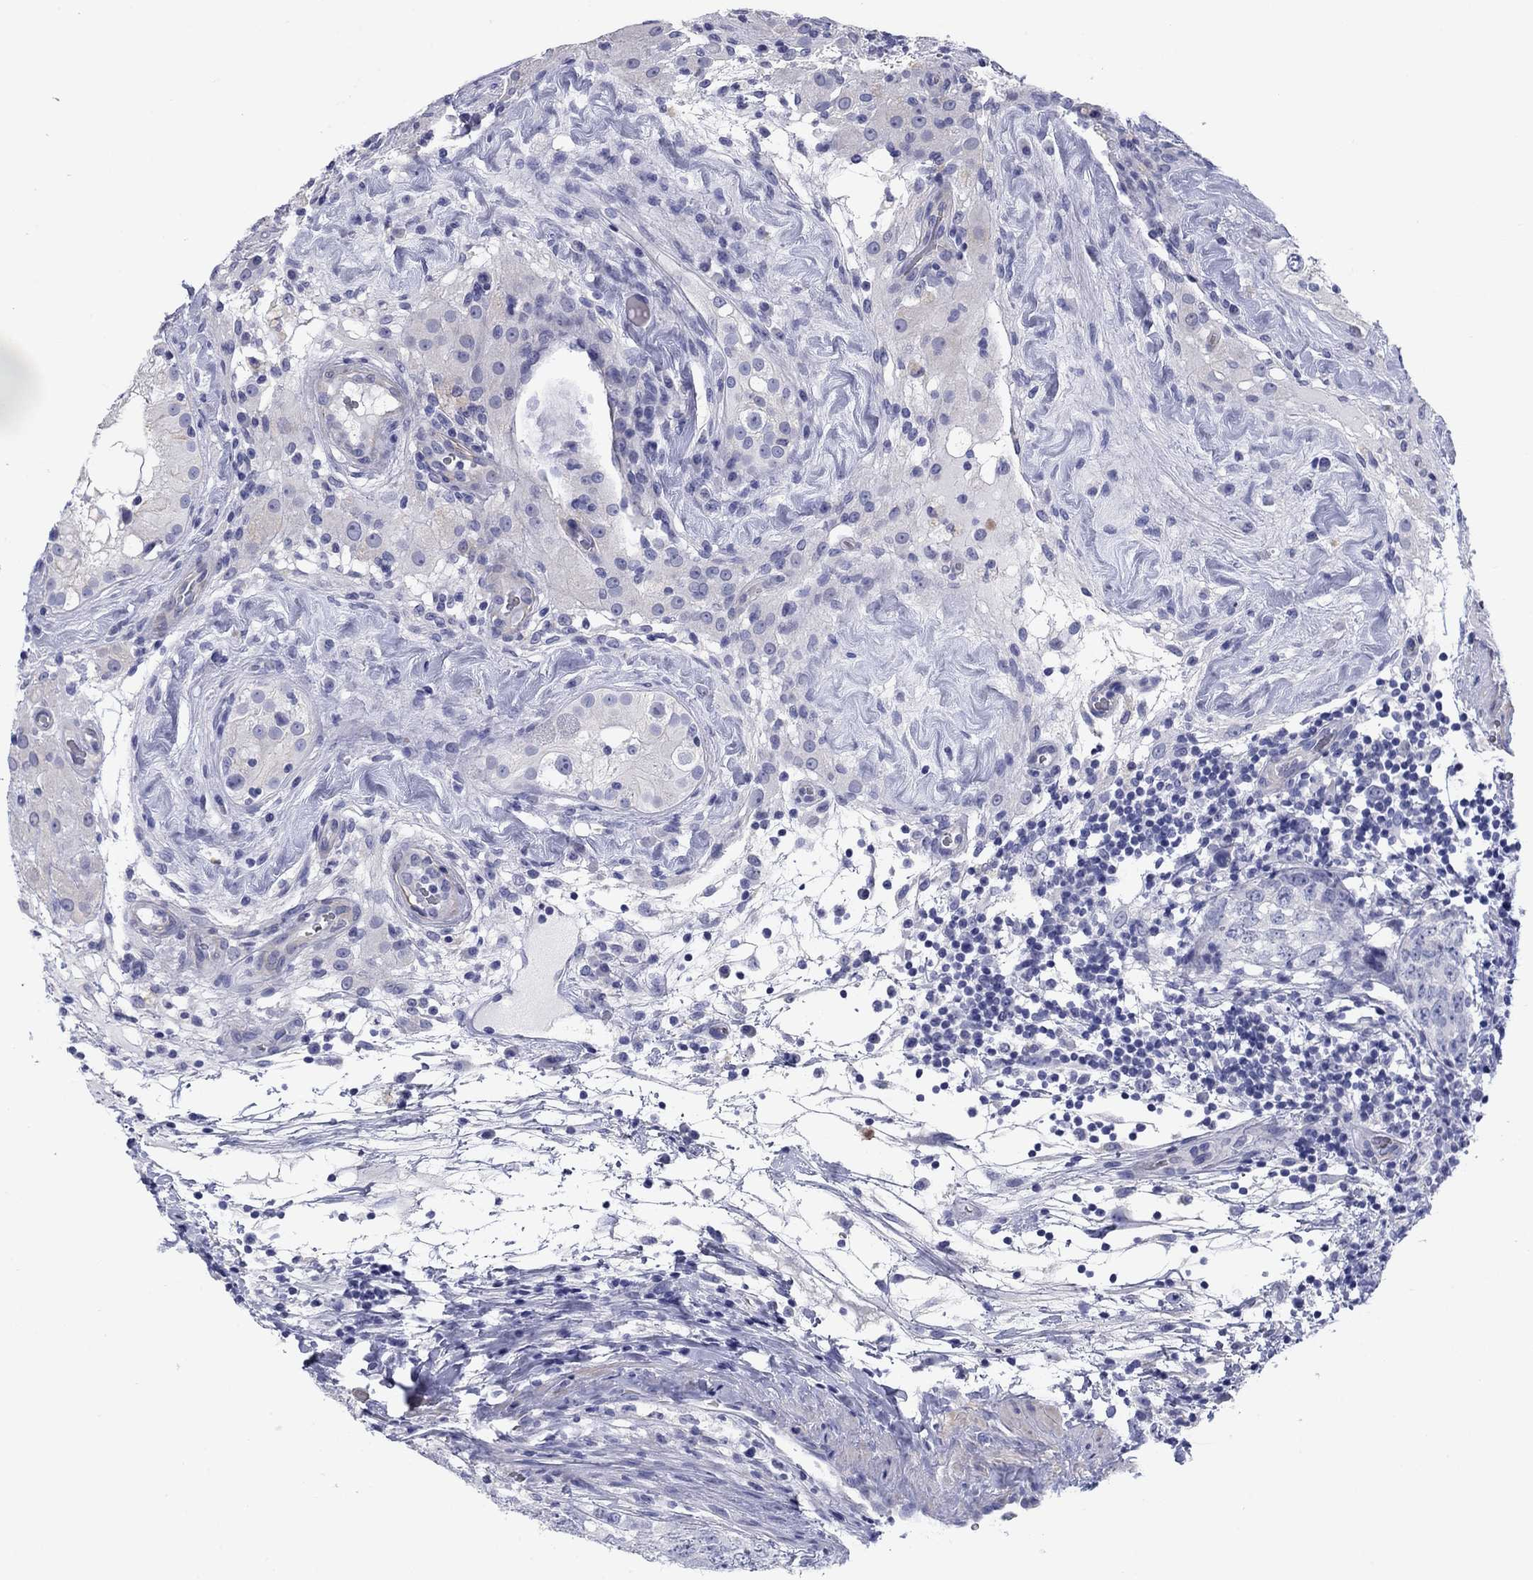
{"staining": {"intensity": "negative", "quantity": "none", "location": "none"}, "tissue": "testis cancer", "cell_type": "Tumor cells", "image_type": "cancer", "snomed": [{"axis": "morphology", "description": "Seminoma, NOS"}, {"axis": "topography", "description": "Testis"}], "caption": "Protein analysis of seminoma (testis) shows no significant positivity in tumor cells. The staining is performed using DAB (3,3'-diaminobenzidine) brown chromogen with nuclei counter-stained in using hematoxylin.", "gene": "PRKCG", "patient": {"sex": "male", "age": 34}}